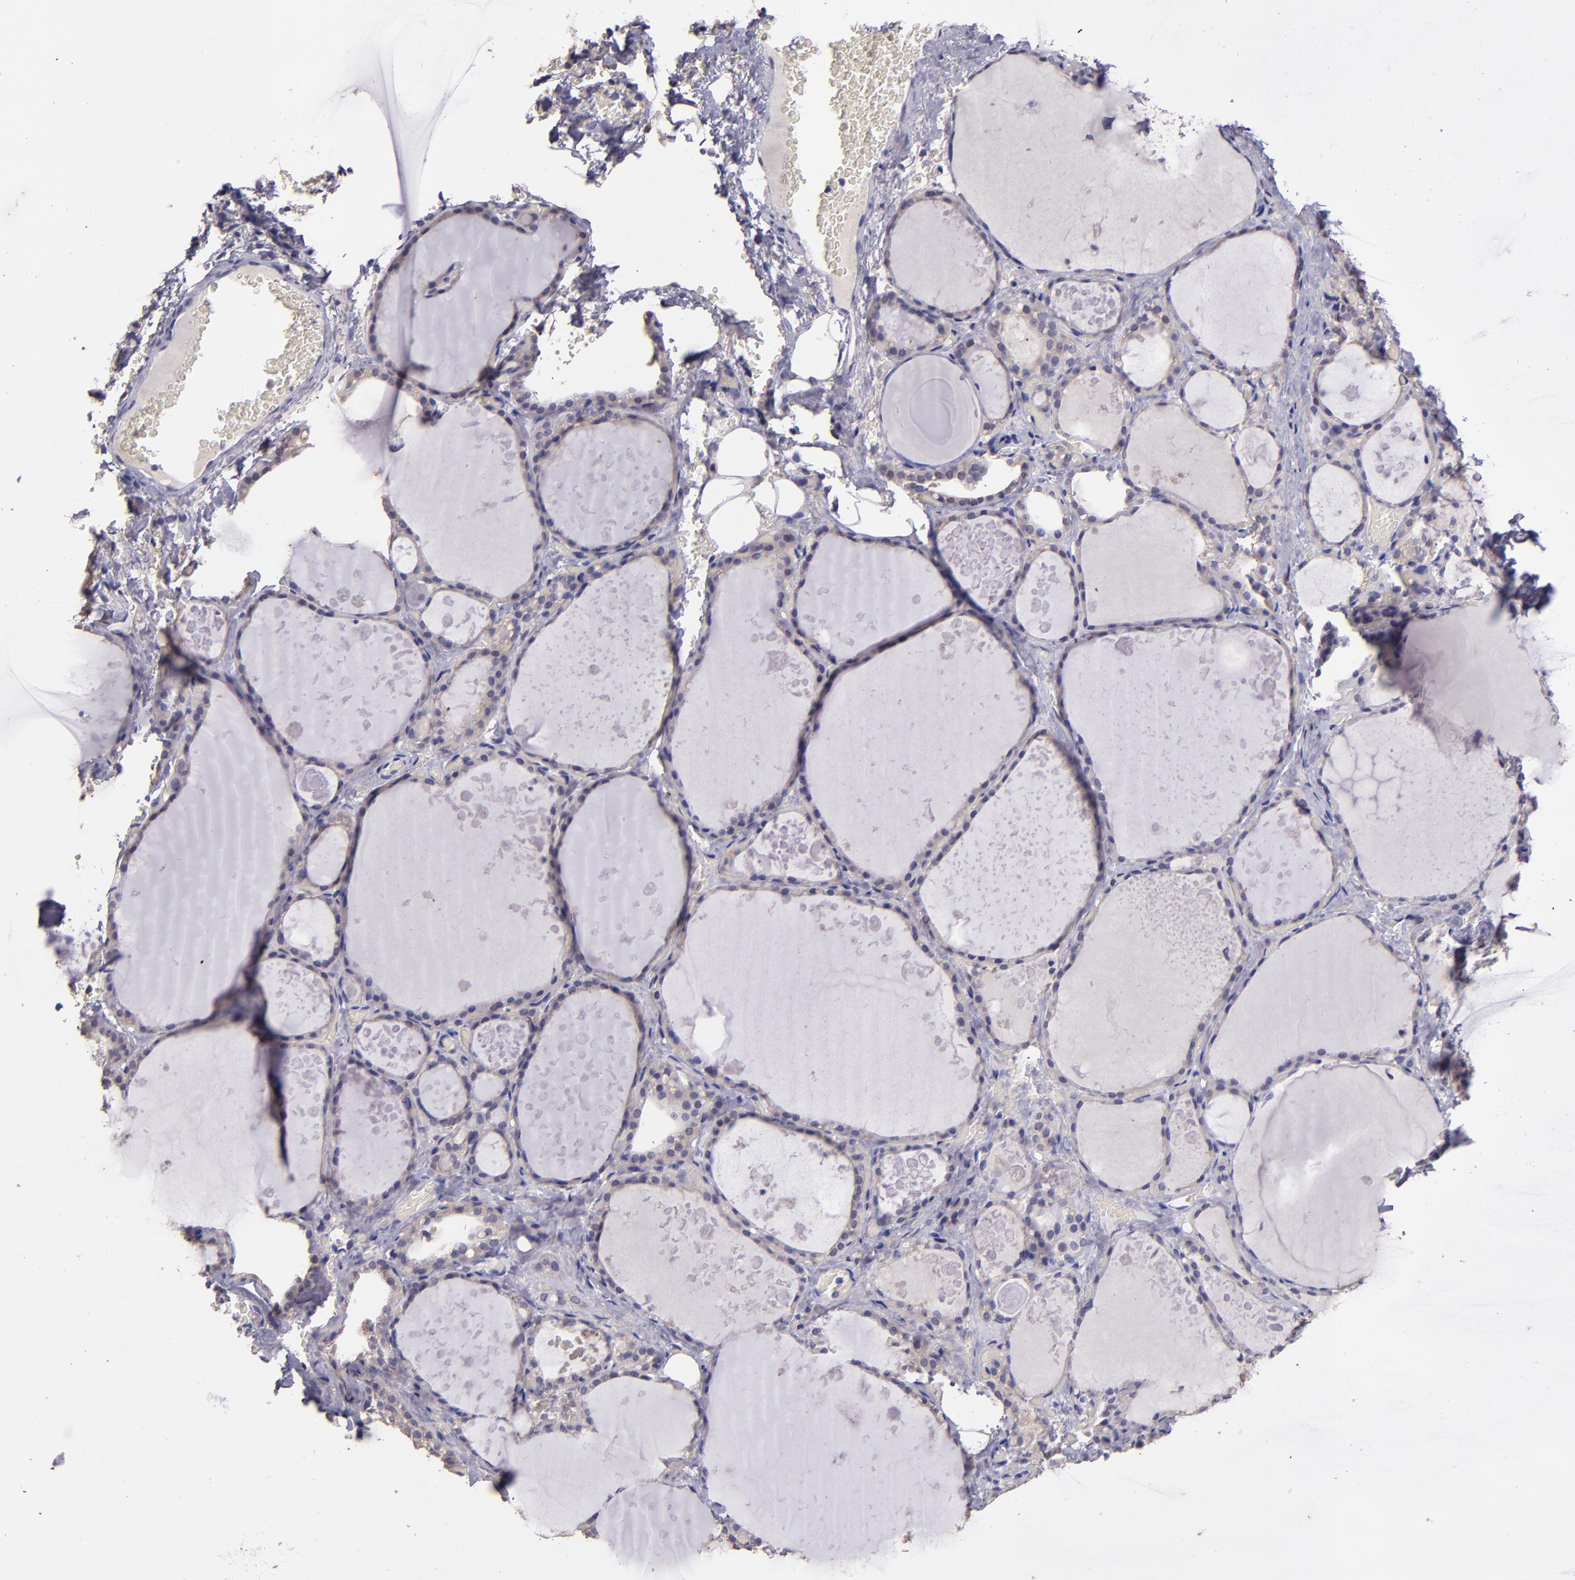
{"staining": {"intensity": "weak", "quantity": "25%-75%", "location": "cytoplasmic/membranous"}, "tissue": "thyroid gland", "cell_type": "Glandular cells", "image_type": "normal", "snomed": [{"axis": "morphology", "description": "Normal tissue, NOS"}, {"axis": "topography", "description": "Thyroid gland"}], "caption": "Normal thyroid gland was stained to show a protein in brown. There is low levels of weak cytoplasmic/membranous expression in approximately 25%-75% of glandular cells.", "gene": "PAPPA", "patient": {"sex": "male", "age": 61}}